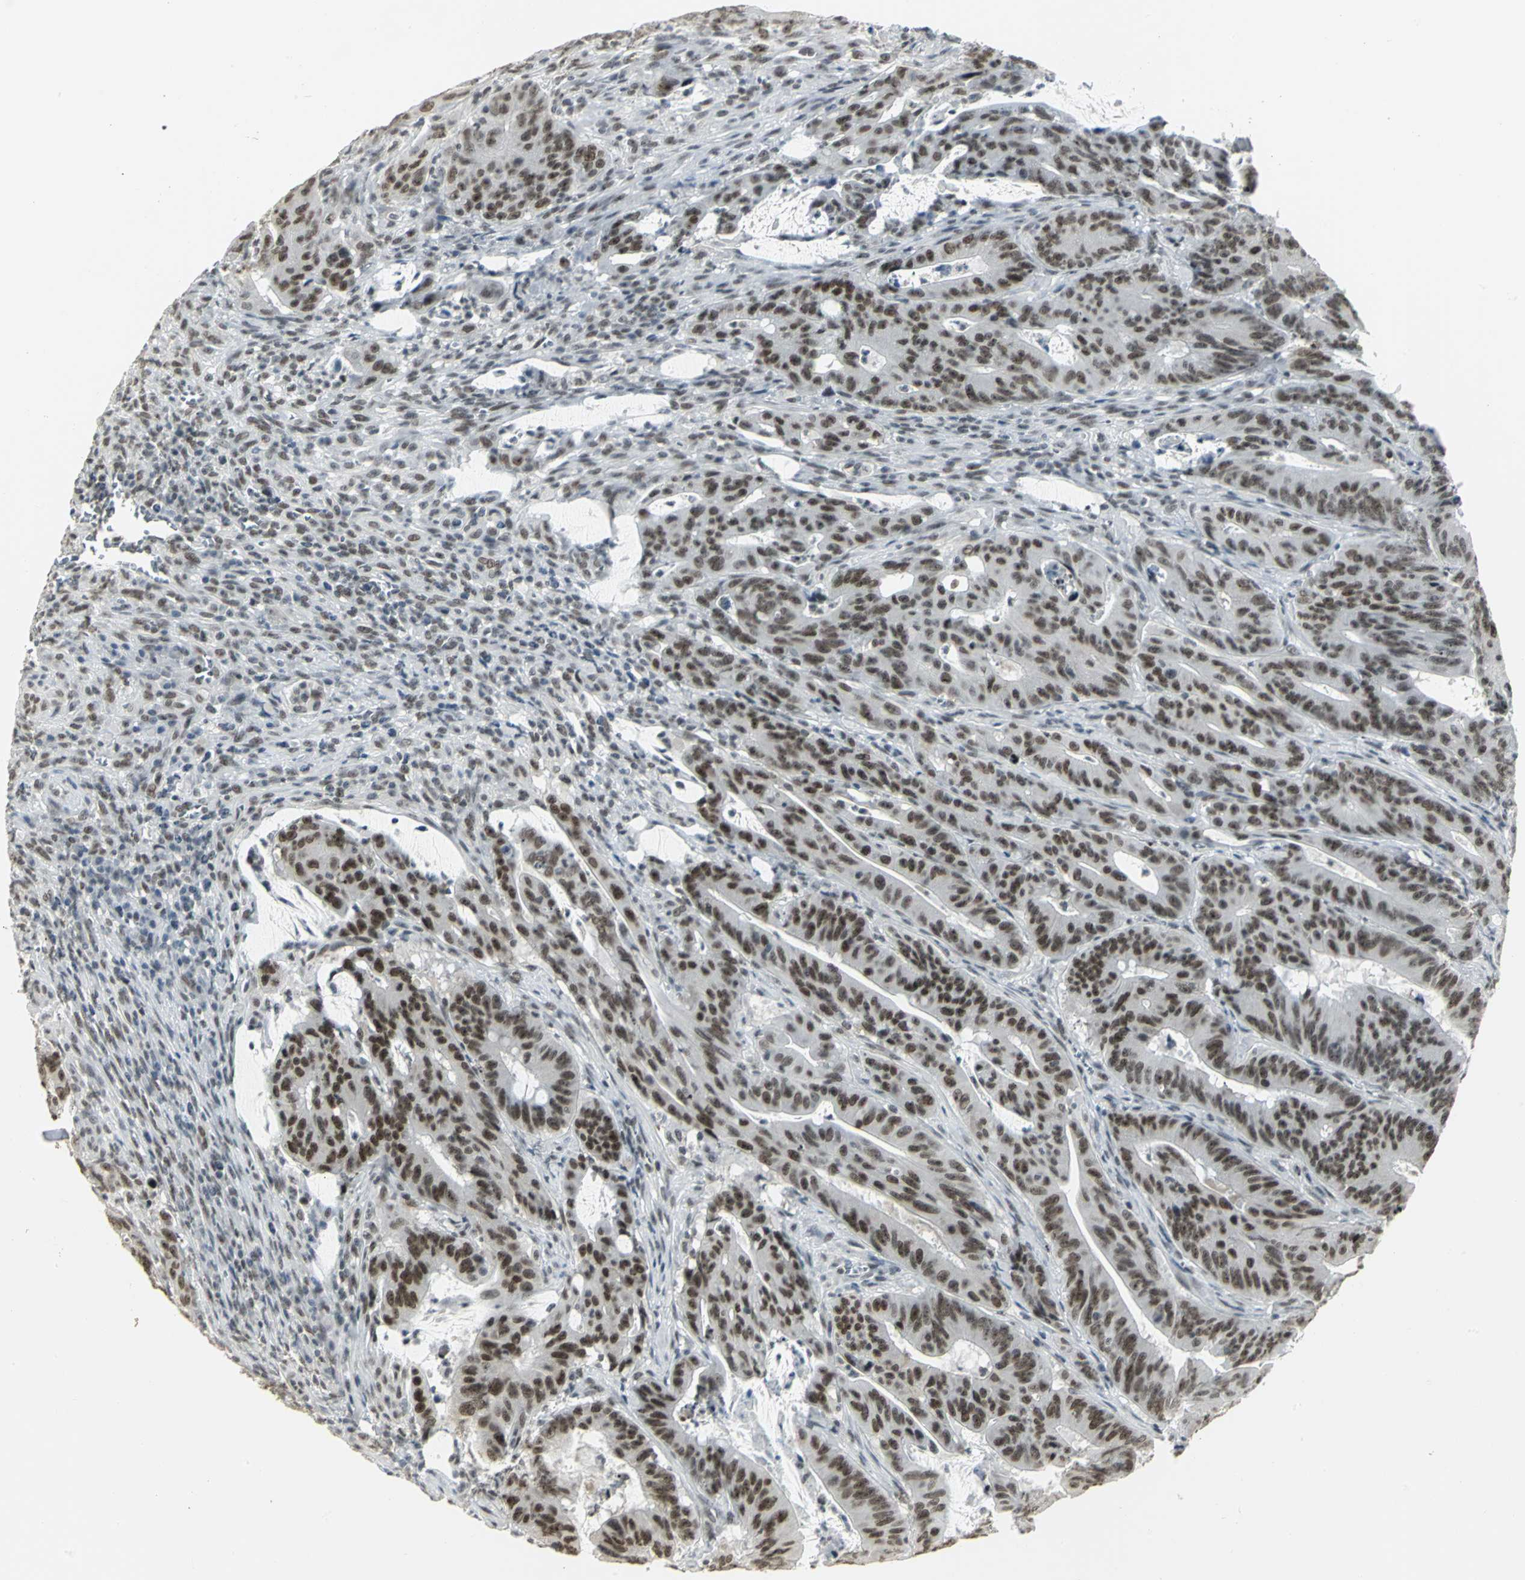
{"staining": {"intensity": "strong", "quantity": ">75%", "location": "nuclear"}, "tissue": "colorectal cancer", "cell_type": "Tumor cells", "image_type": "cancer", "snomed": [{"axis": "morphology", "description": "Adenocarcinoma, NOS"}, {"axis": "topography", "description": "Colon"}], "caption": "Brown immunohistochemical staining in human colorectal adenocarcinoma displays strong nuclear staining in about >75% of tumor cells. The staining was performed using DAB to visualize the protein expression in brown, while the nuclei were stained in blue with hematoxylin (Magnification: 20x).", "gene": "CBX3", "patient": {"sex": "male", "age": 45}}